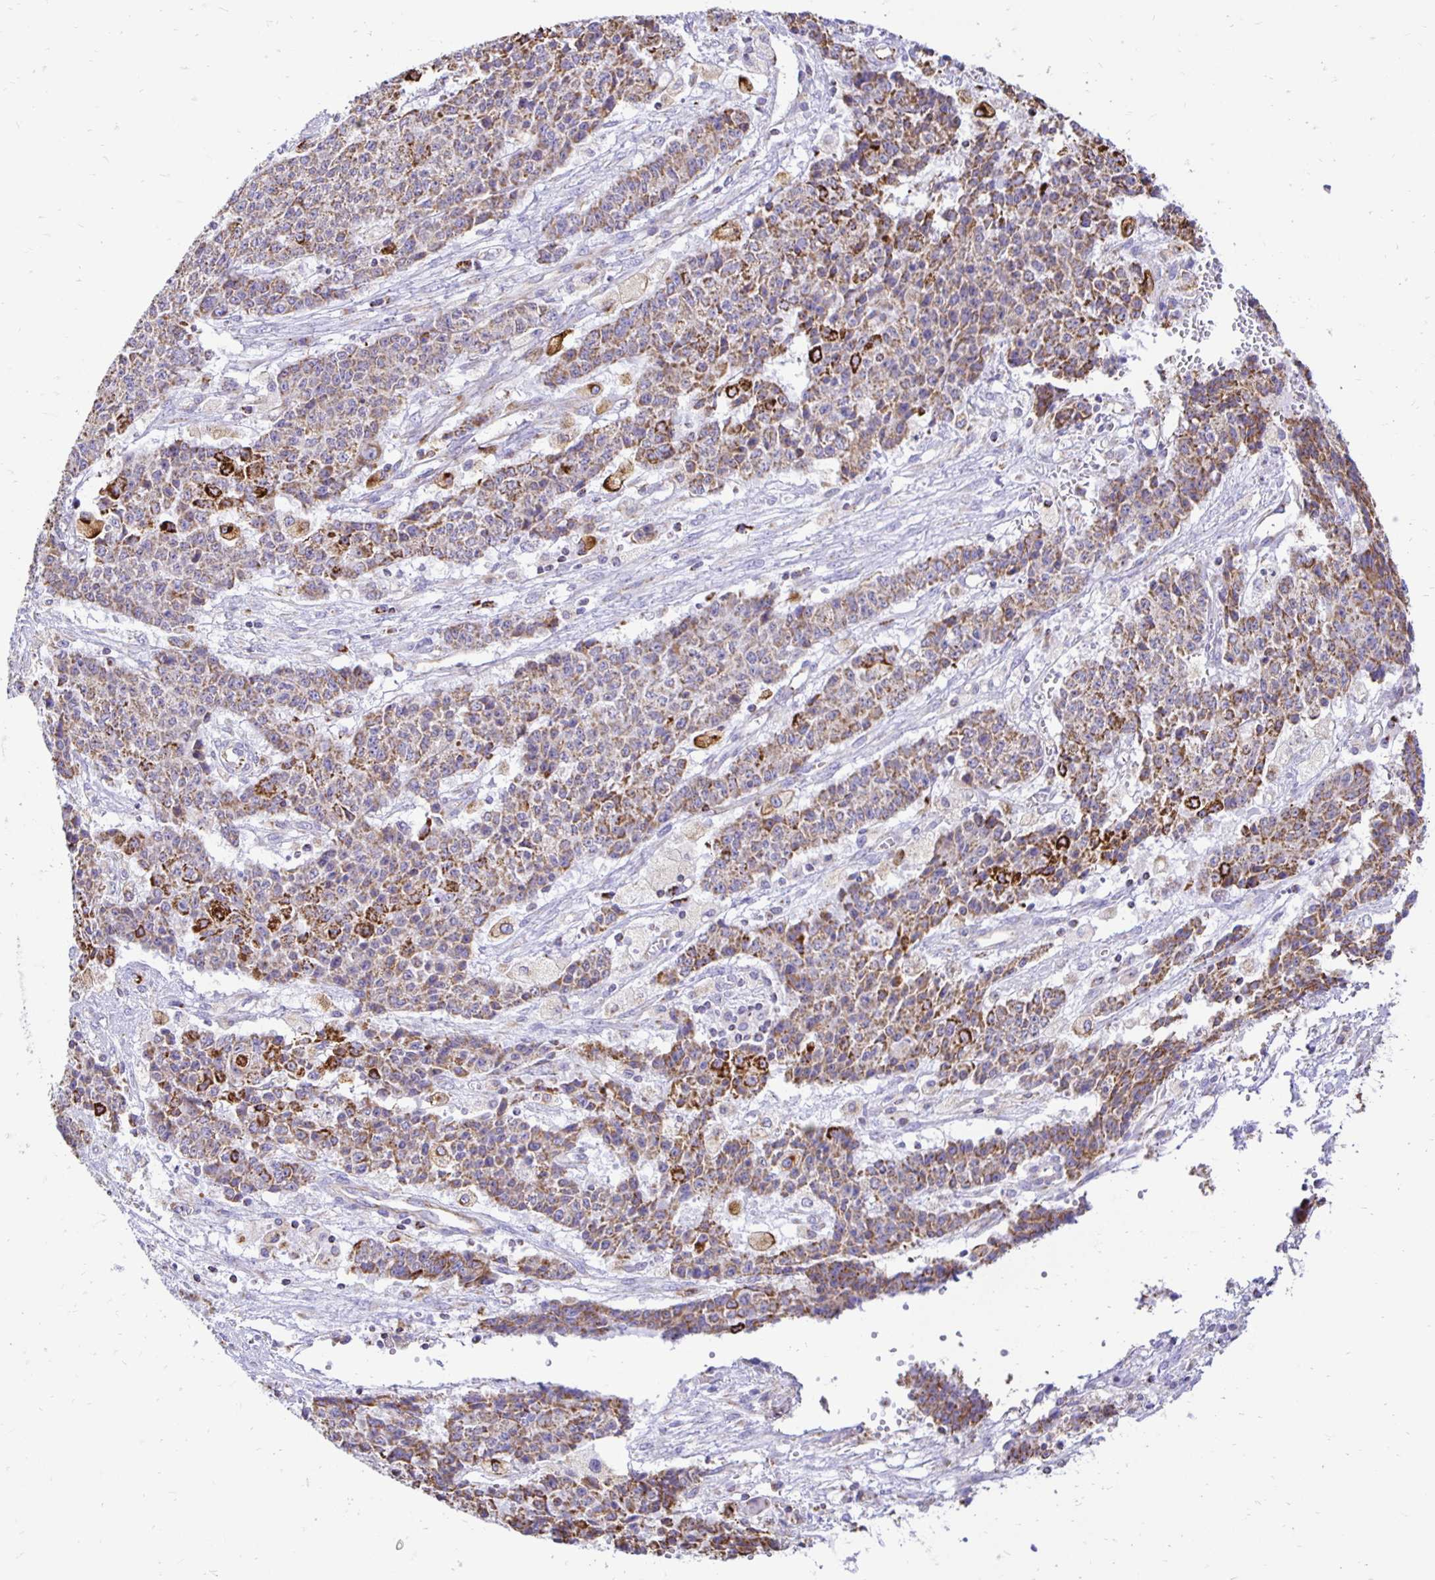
{"staining": {"intensity": "strong", "quantity": "<25%", "location": "cytoplasmic/membranous"}, "tissue": "ovarian cancer", "cell_type": "Tumor cells", "image_type": "cancer", "snomed": [{"axis": "morphology", "description": "Carcinoma, endometroid"}, {"axis": "topography", "description": "Ovary"}], "caption": "An immunohistochemistry (IHC) image of neoplastic tissue is shown. Protein staining in brown shows strong cytoplasmic/membranous positivity in ovarian cancer within tumor cells. The protein of interest is stained brown, and the nuclei are stained in blue (DAB IHC with brightfield microscopy, high magnification).", "gene": "PLAAT2", "patient": {"sex": "female", "age": 42}}